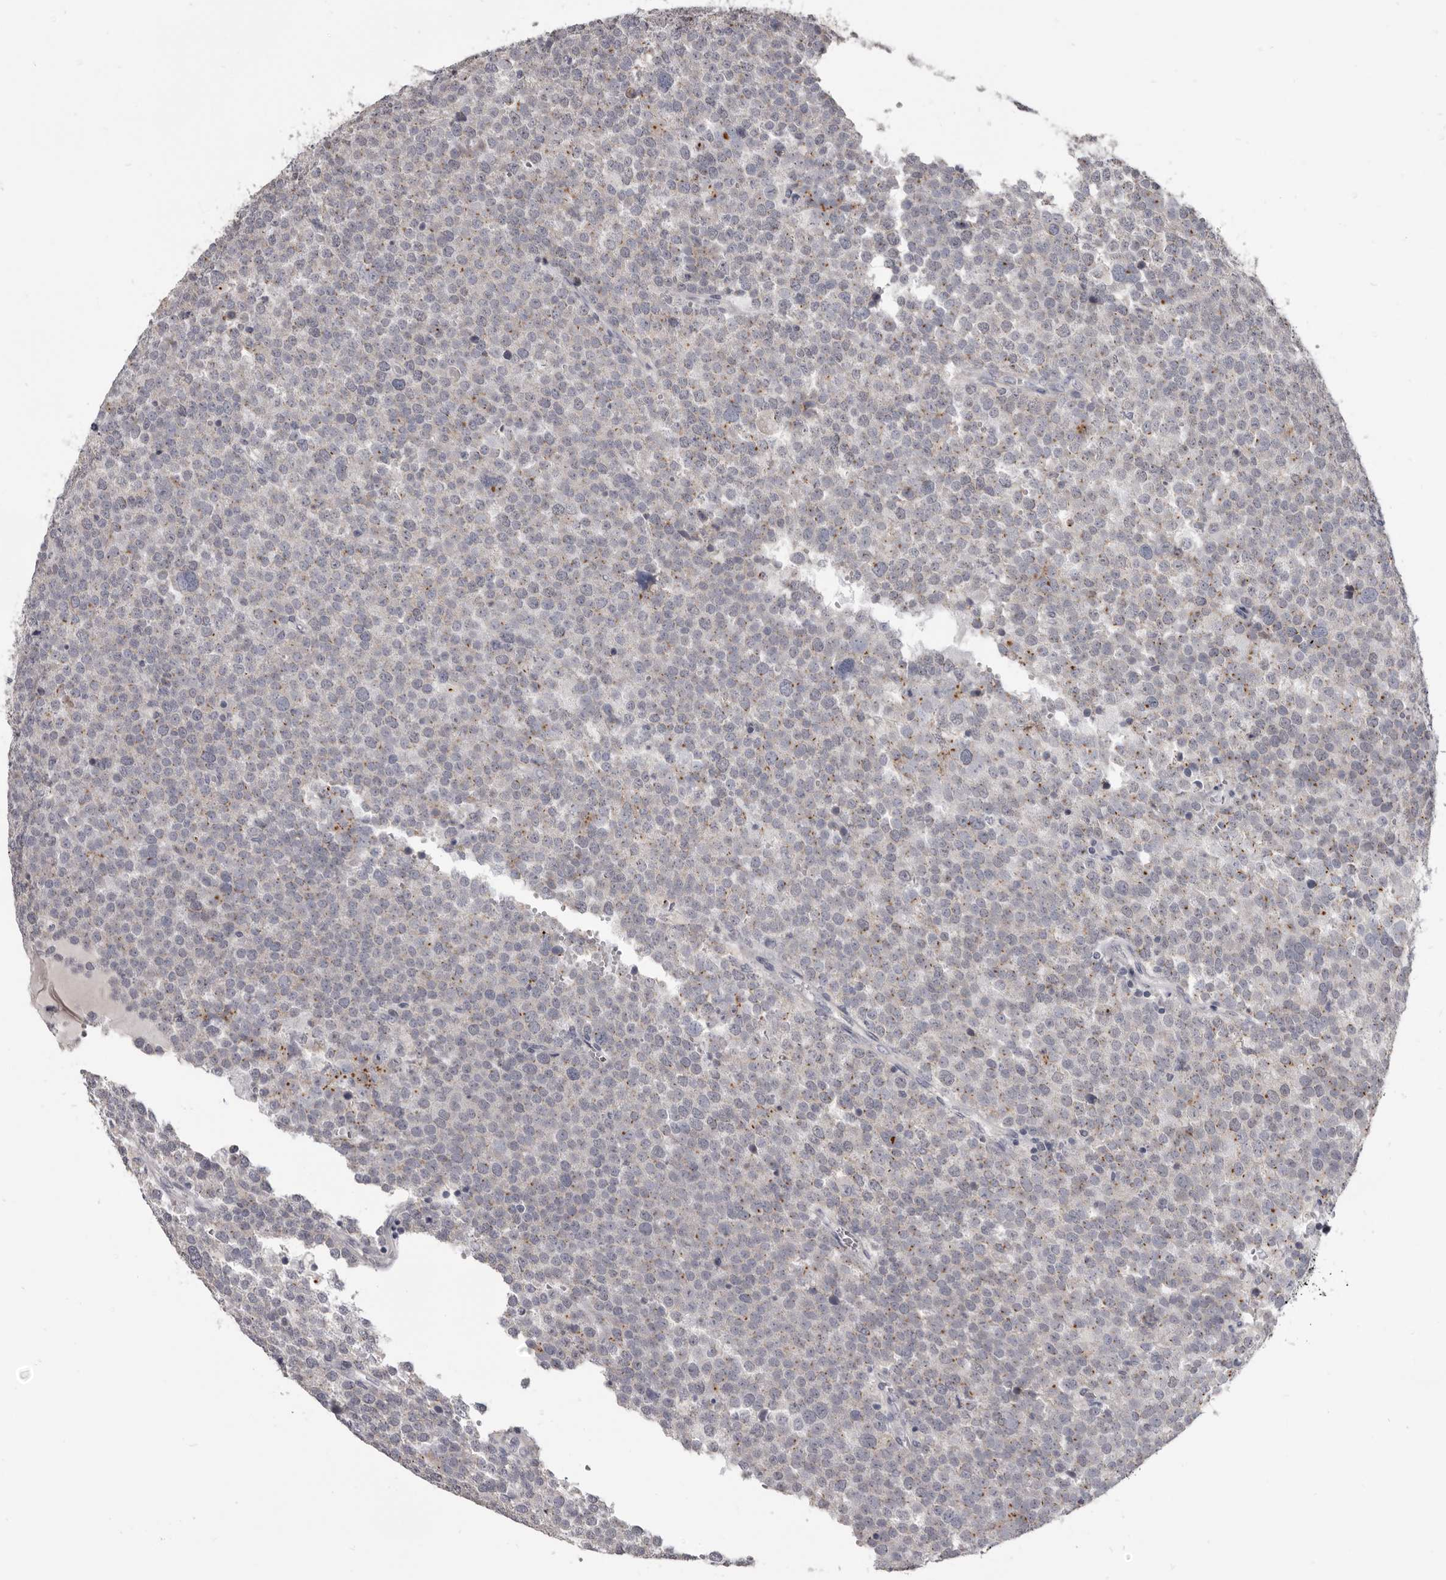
{"staining": {"intensity": "moderate", "quantity": "<25%", "location": "cytoplasmic/membranous"}, "tissue": "testis cancer", "cell_type": "Tumor cells", "image_type": "cancer", "snomed": [{"axis": "morphology", "description": "Seminoma, NOS"}, {"axis": "topography", "description": "Testis"}], "caption": "This image displays testis seminoma stained with immunohistochemistry to label a protein in brown. The cytoplasmic/membranous of tumor cells show moderate positivity for the protein. Nuclei are counter-stained blue.", "gene": "CGN", "patient": {"sex": "male", "age": 71}}